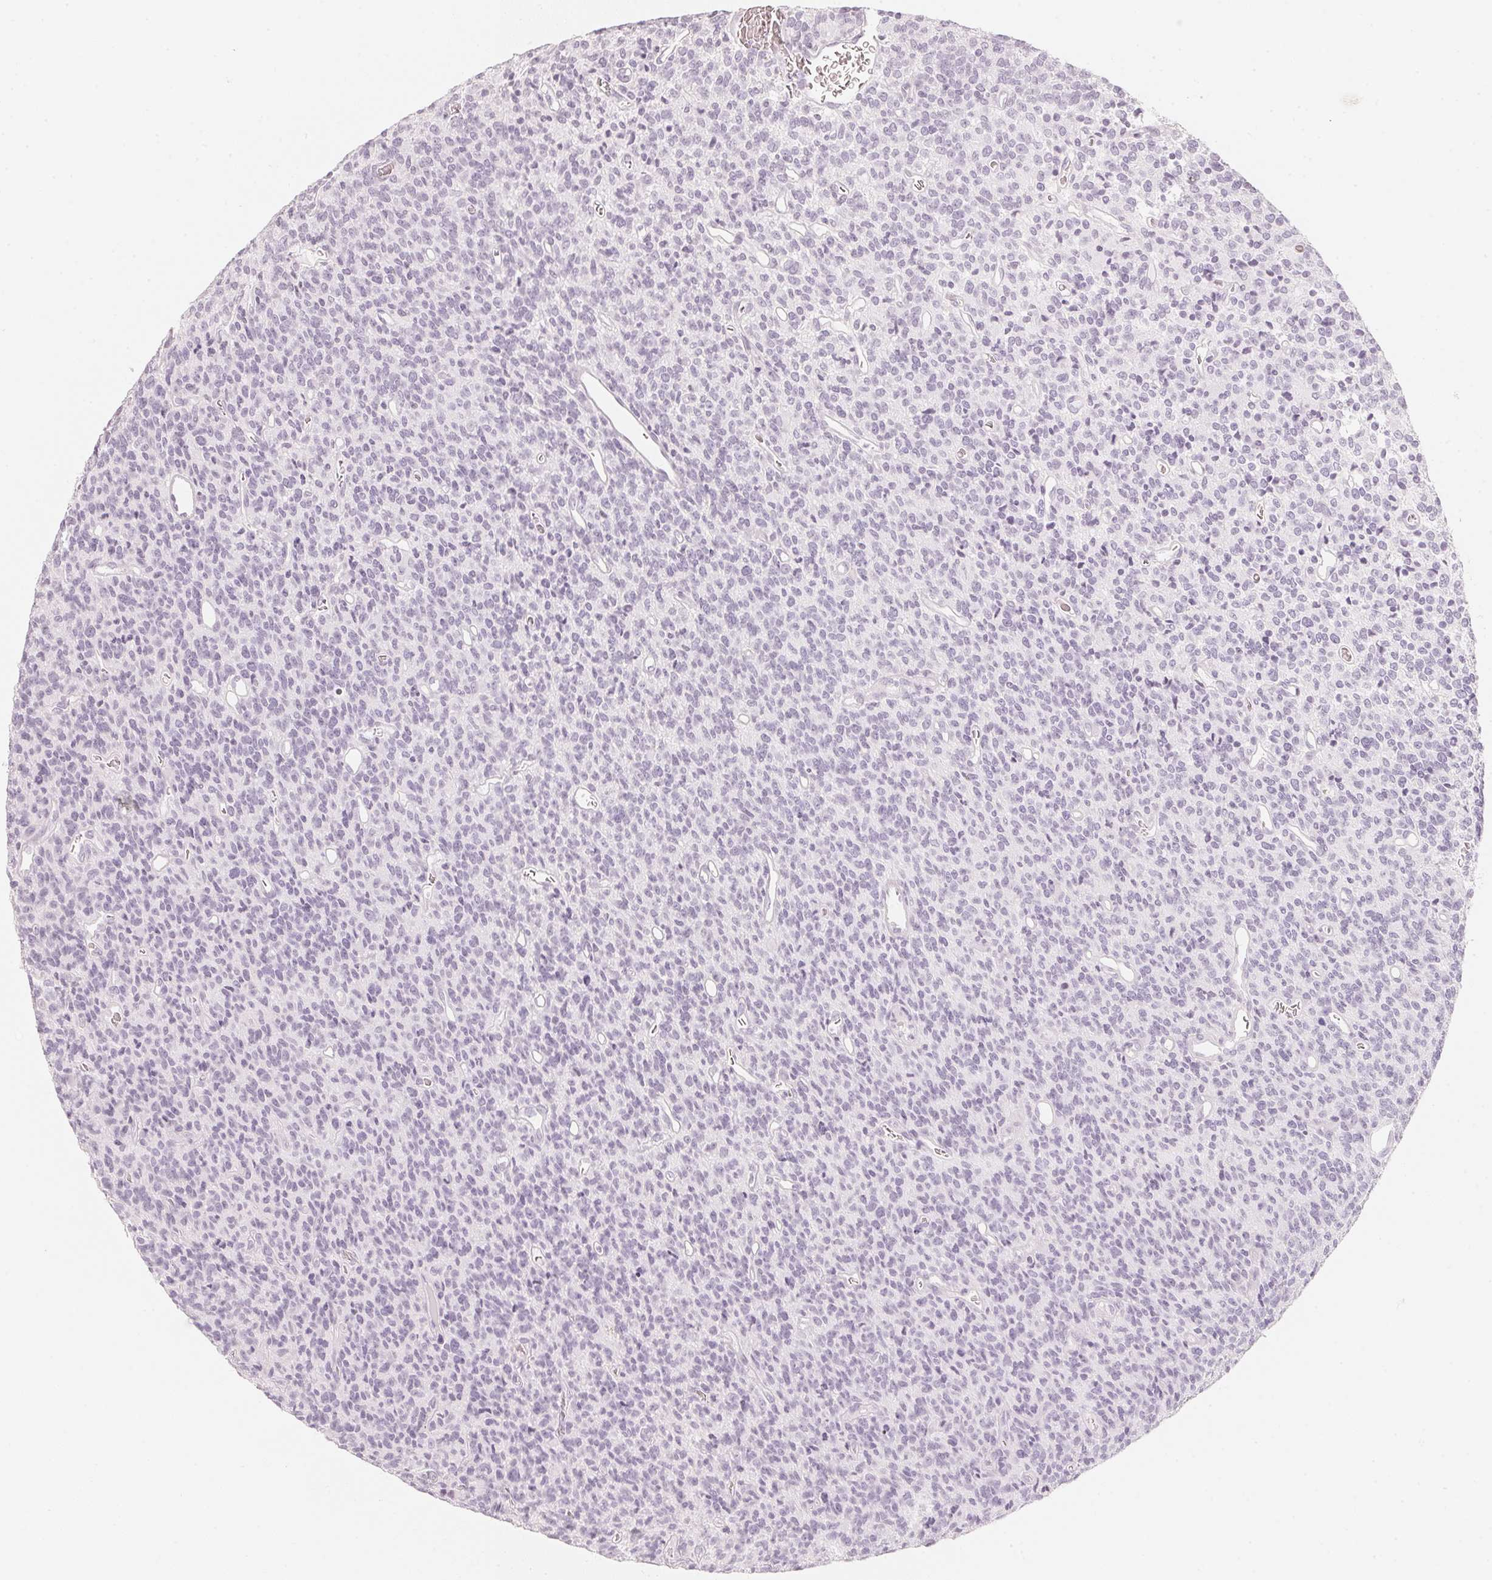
{"staining": {"intensity": "negative", "quantity": "none", "location": "none"}, "tissue": "glioma", "cell_type": "Tumor cells", "image_type": "cancer", "snomed": [{"axis": "morphology", "description": "Glioma, malignant, High grade"}, {"axis": "topography", "description": "Brain"}], "caption": "Immunohistochemistry image of neoplastic tissue: human glioma stained with DAB (3,3'-diaminobenzidine) exhibits no significant protein positivity in tumor cells.", "gene": "SLC22A8", "patient": {"sex": "male", "age": 76}}